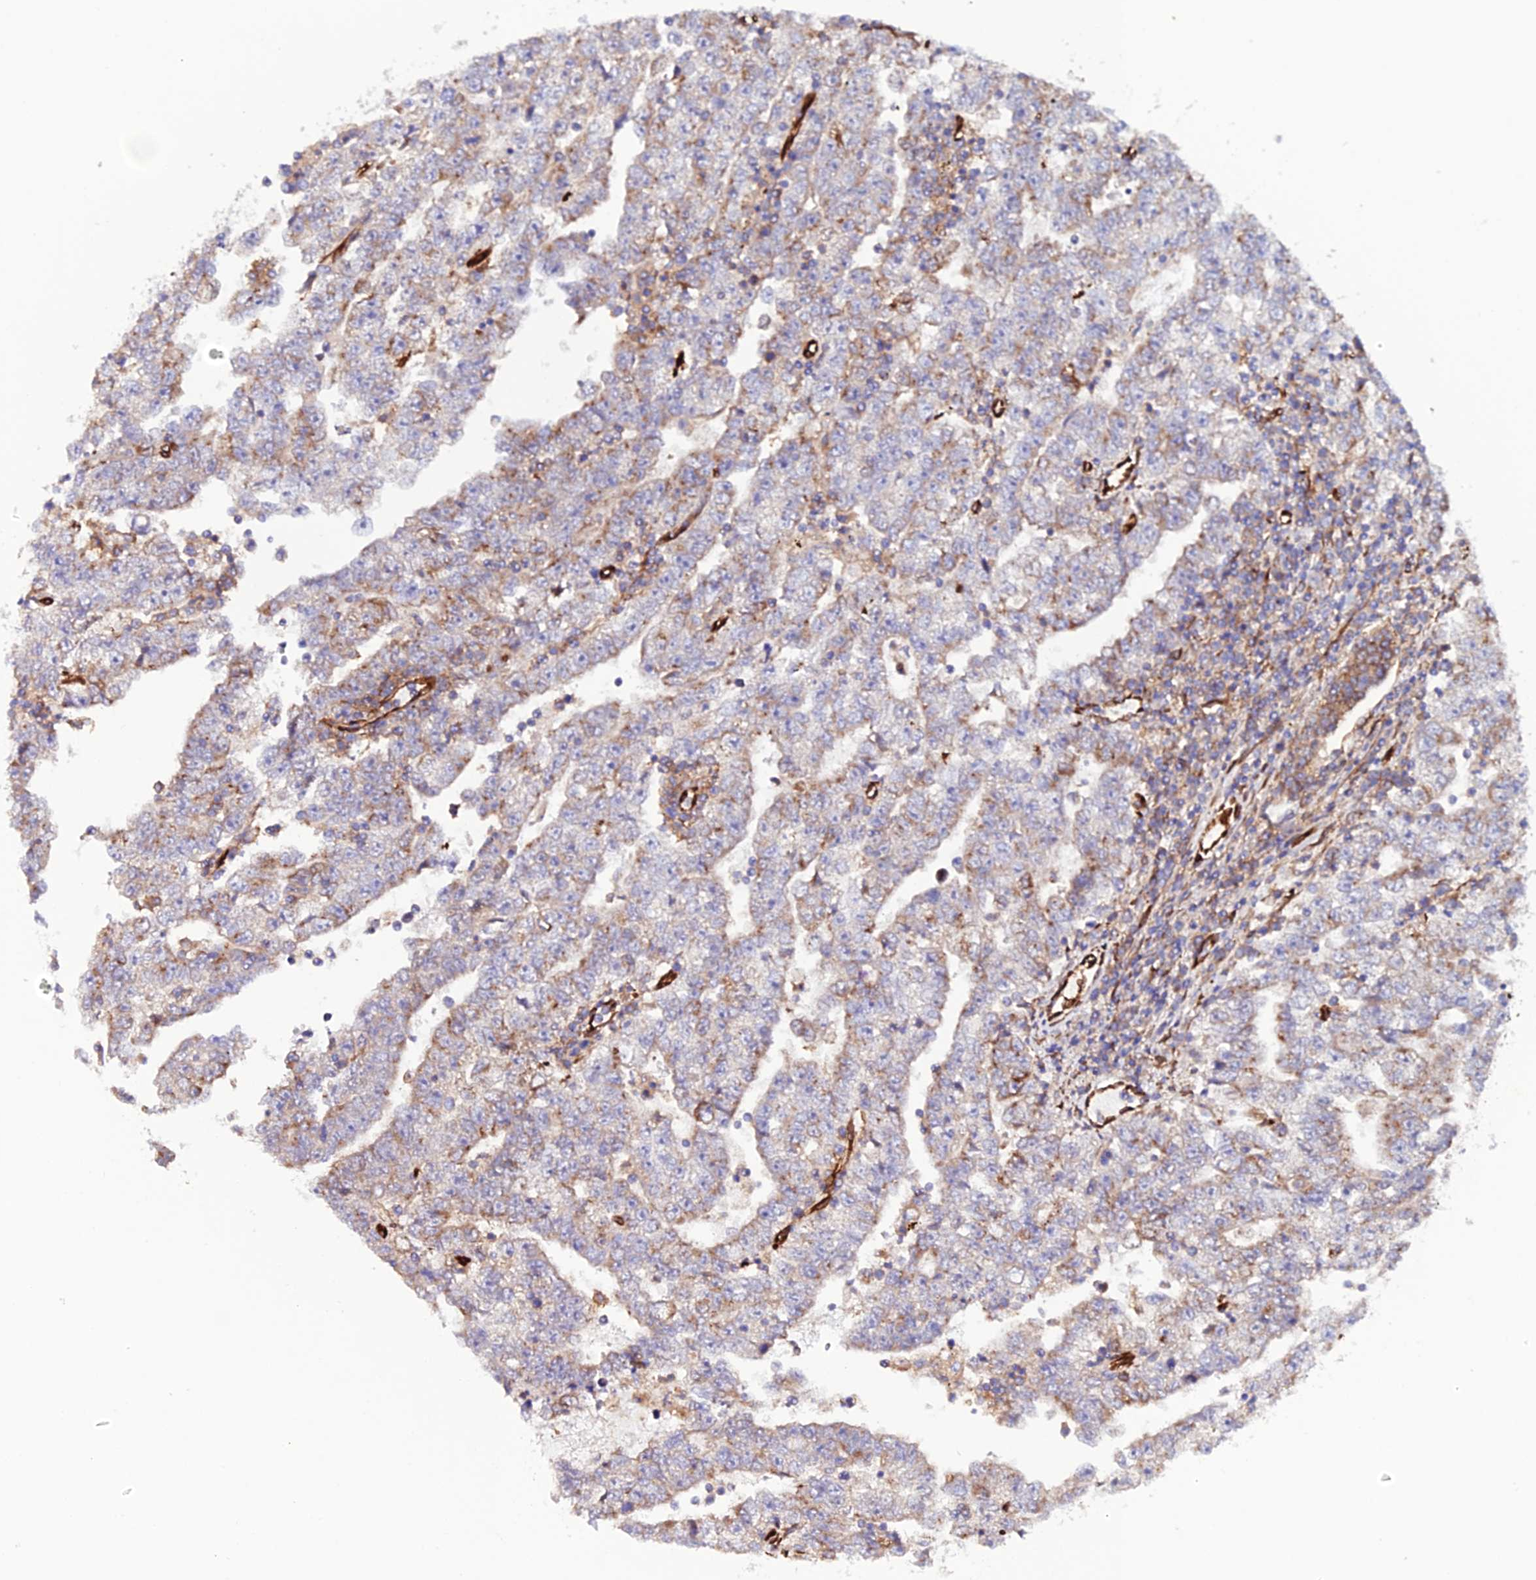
{"staining": {"intensity": "weak", "quantity": "25%-75%", "location": "cytoplasmic/membranous"}, "tissue": "testis cancer", "cell_type": "Tumor cells", "image_type": "cancer", "snomed": [{"axis": "morphology", "description": "Carcinoma, Embryonal, NOS"}, {"axis": "topography", "description": "Testis"}], "caption": "This micrograph reveals testis cancer (embryonal carcinoma) stained with IHC to label a protein in brown. The cytoplasmic/membranous of tumor cells show weak positivity for the protein. Nuclei are counter-stained blue.", "gene": "TRPV2", "patient": {"sex": "male", "age": 25}}